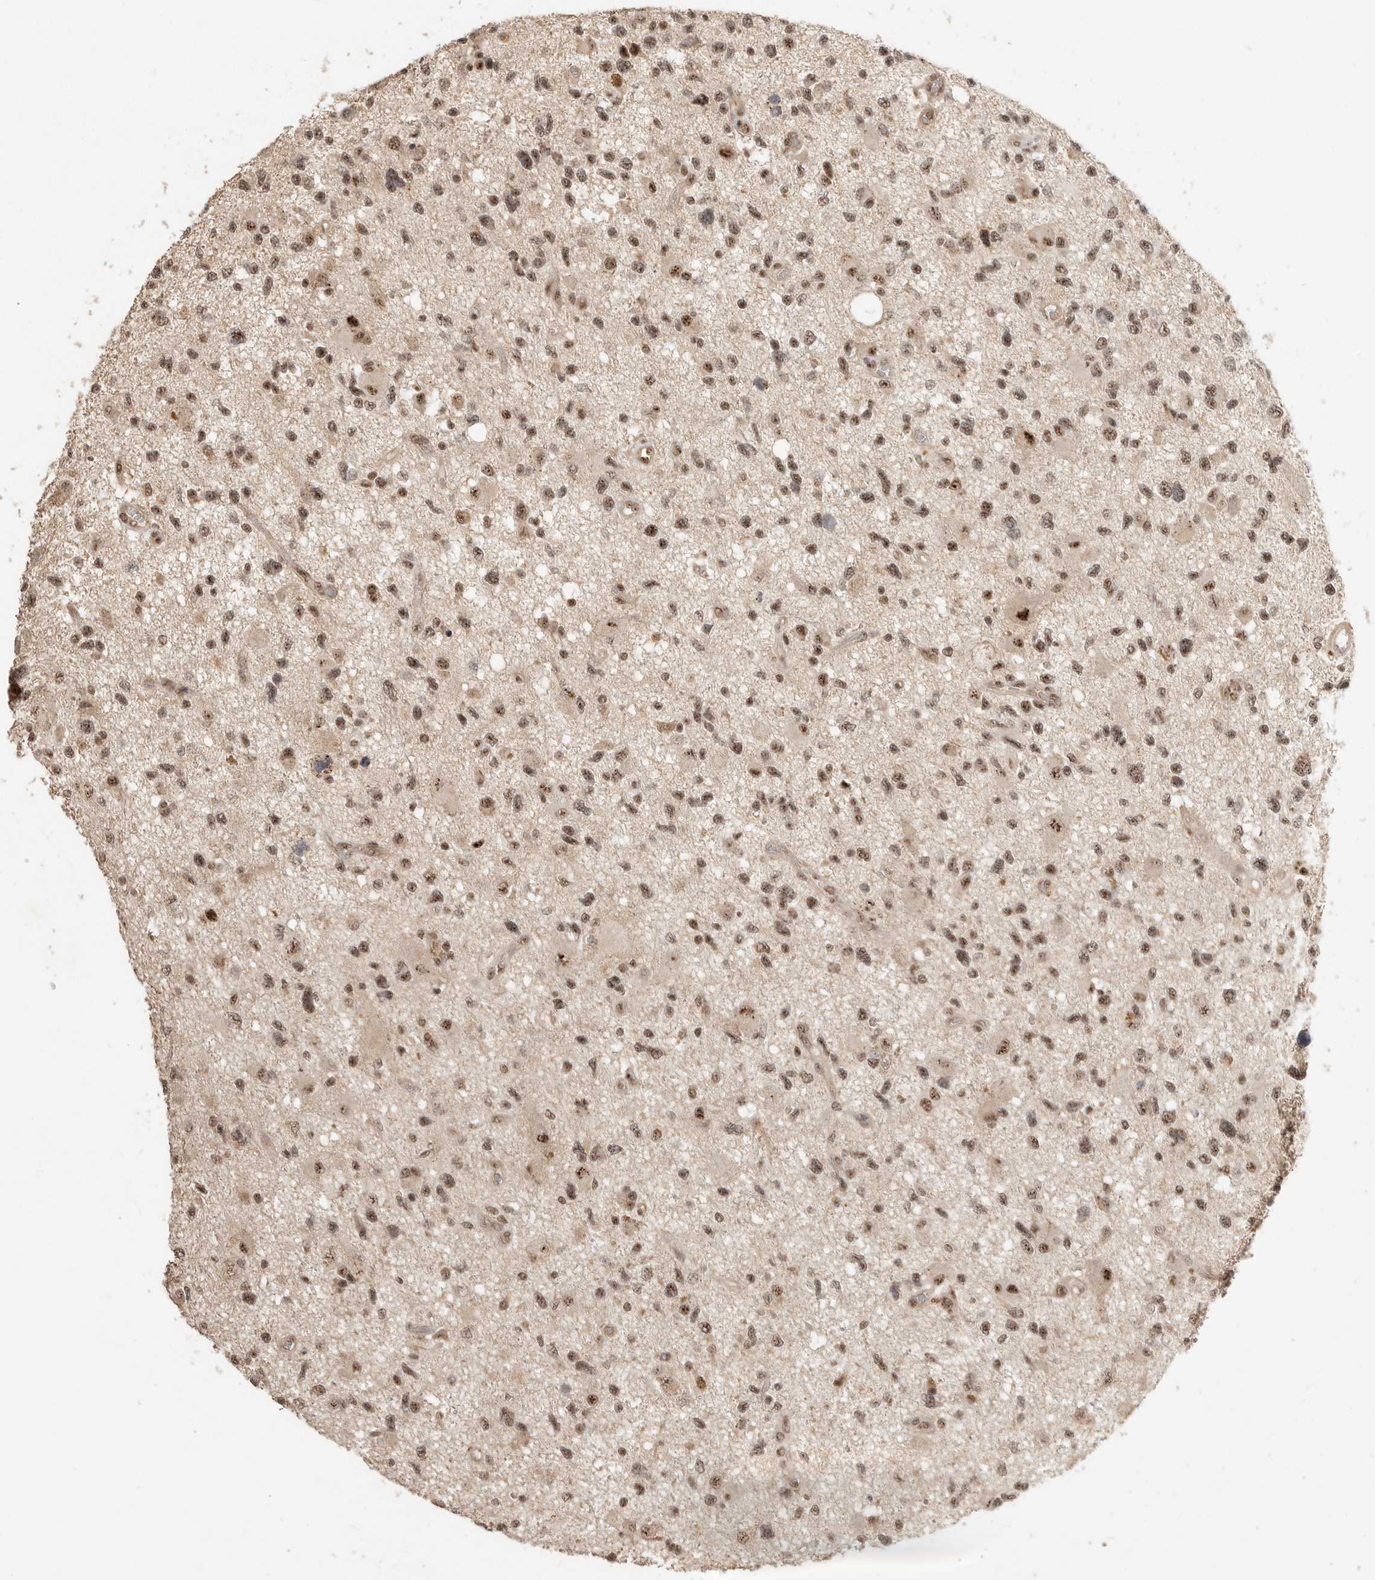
{"staining": {"intensity": "strong", "quantity": ">75%", "location": "nuclear"}, "tissue": "glioma", "cell_type": "Tumor cells", "image_type": "cancer", "snomed": [{"axis": "morphology", "description": "Glioma, malignant, High grade"}, {"axis": "topography", "description": "Brain"}], "caption": "Strong nuclear protein positivity is seen in about >75% of tumor cells in malignant glioma (high-grade). Immunohistochemistry (ihc) stains the protein in brown and the nuclei are stained blue.", "gene": "POMP", "patient": {"sex": "male", "age": 33}}